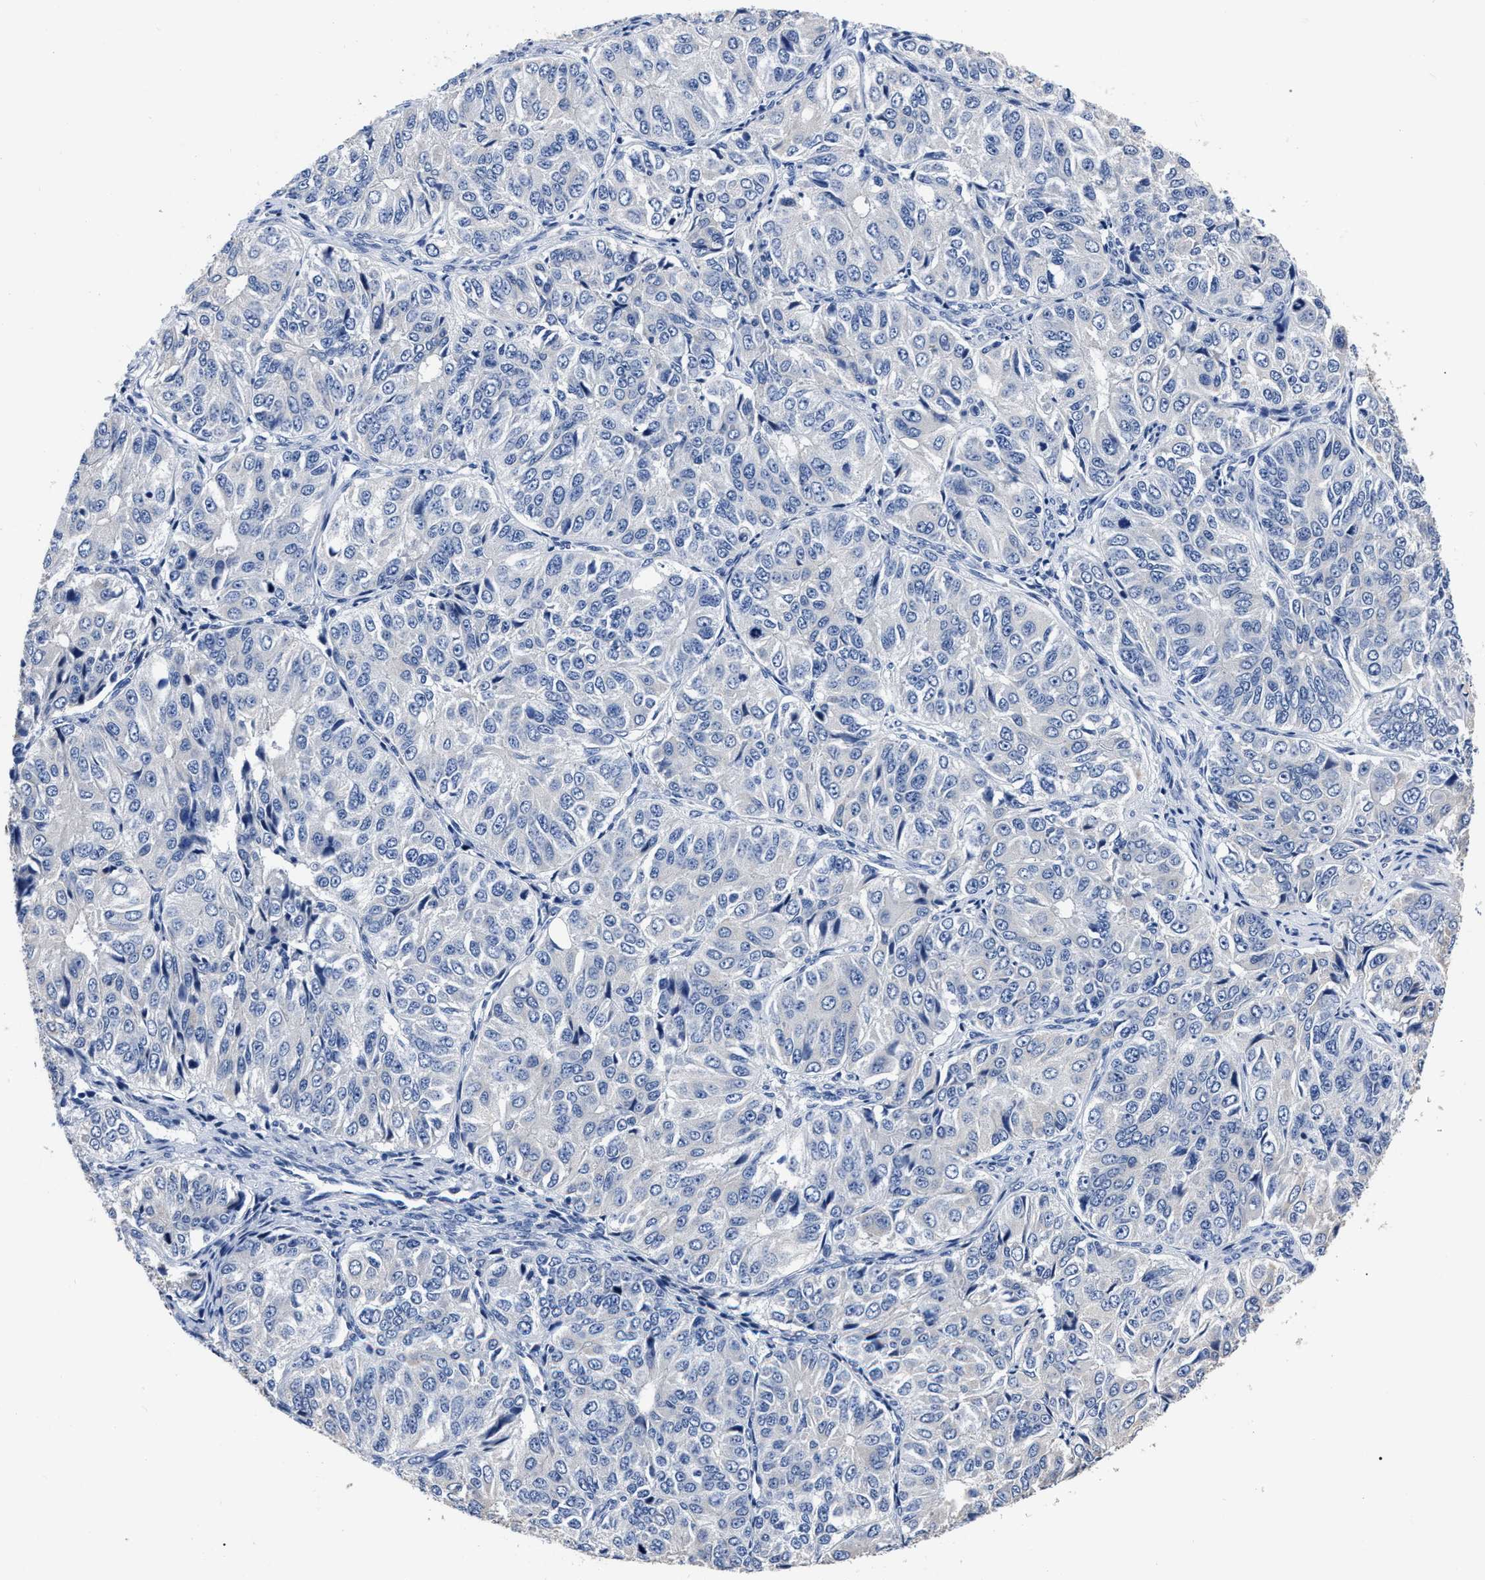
{"staining": {"intensity": "negative", "quantity": "none", "location": "none"}, "tissue": "ovarian cancer", "cell_type": "Tumor cells", "image_type": "cancer", "snomed": [{"axis": "morphology", "description": "Carcinoma, endometroid"}, {"axis": "topography", "description": "Ovary"}], "caption": "An image of endometroid carcinoma (ovarian) stained for a protein exhibits no brown staining in tumor cells.", "gene": "MOV10L1", "patient": {"sex": "female", "age": 51}}